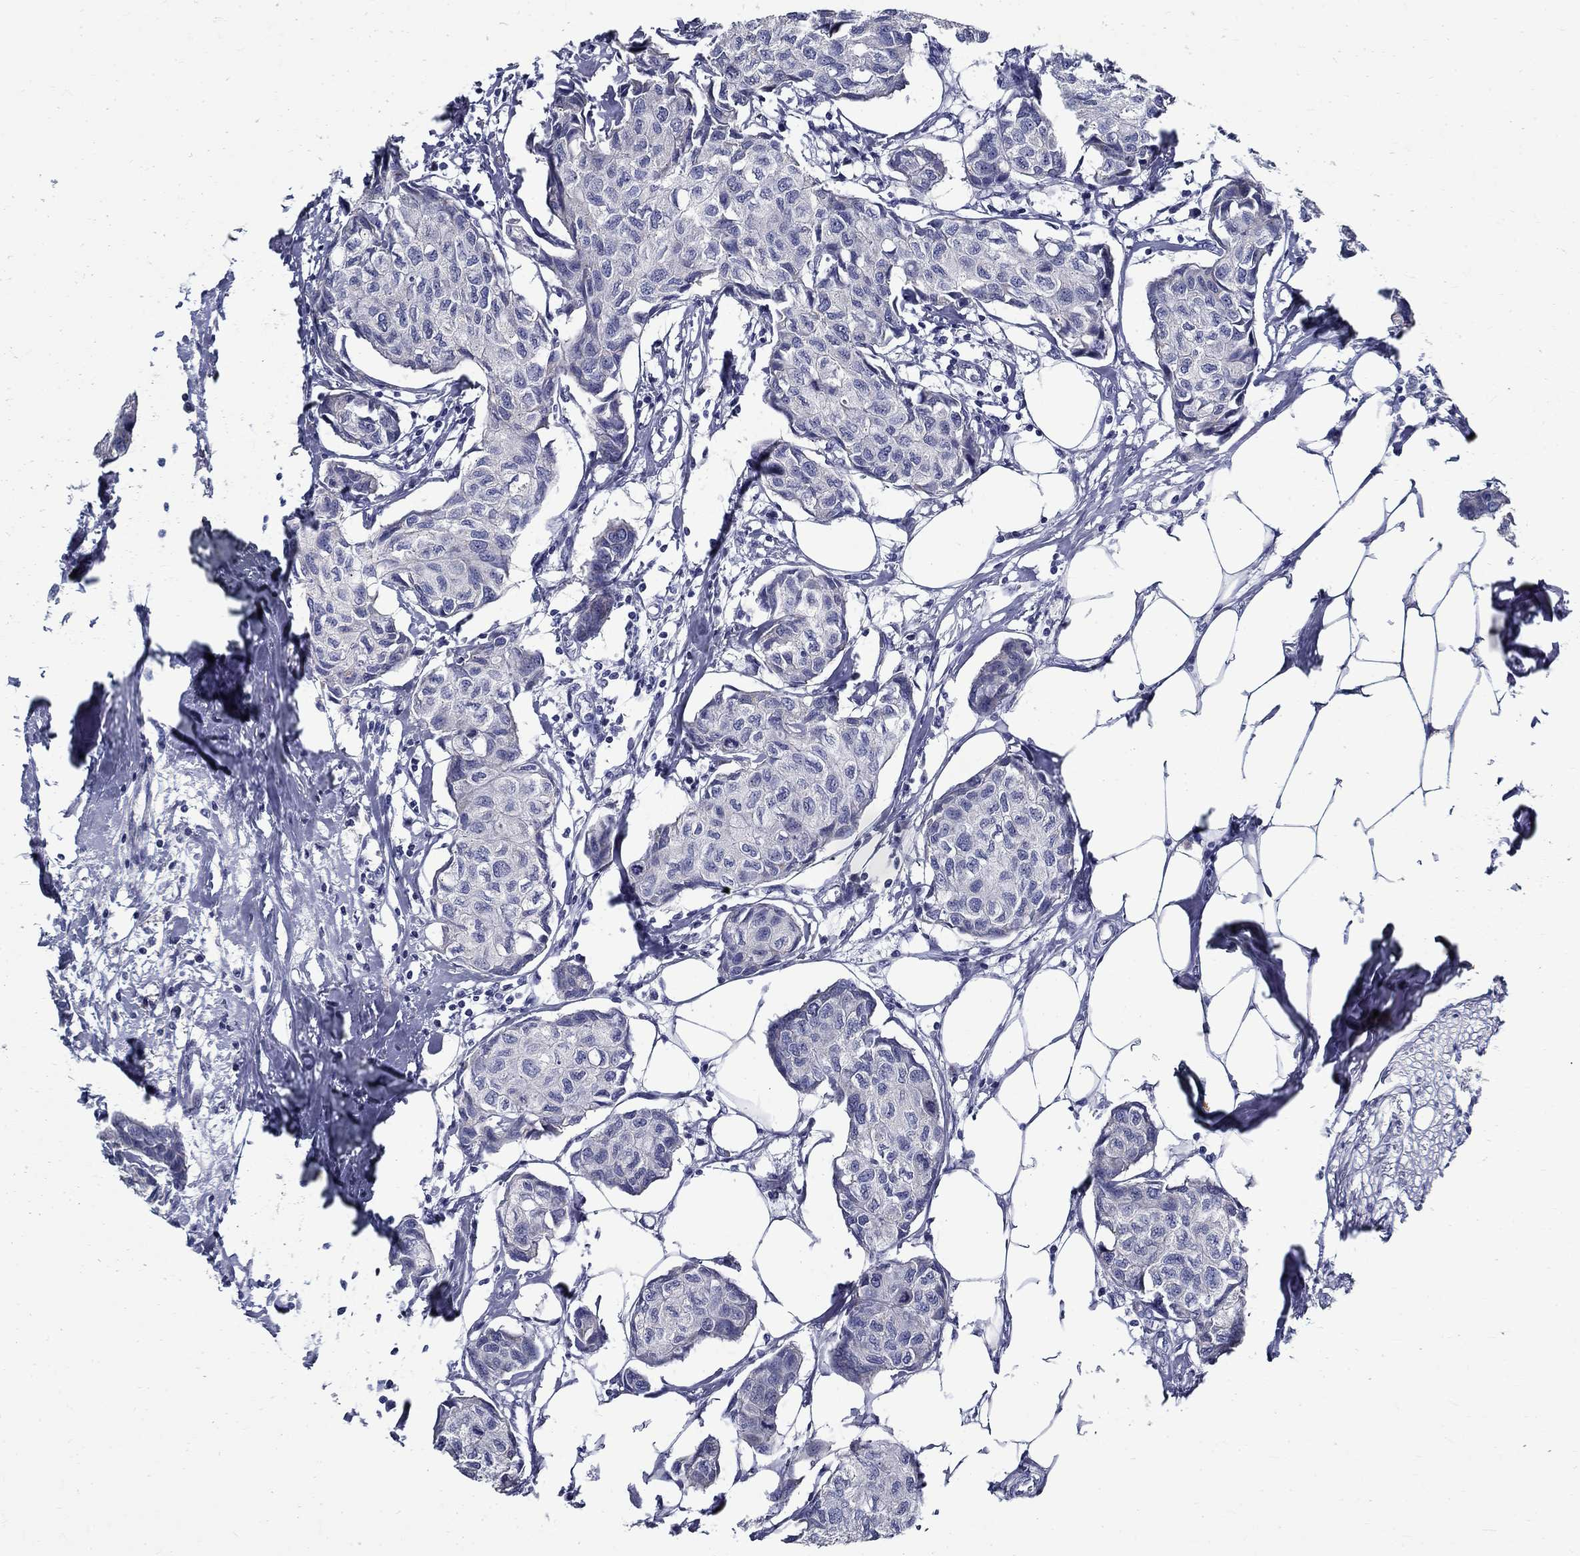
{"staining": {"intensity": "negative", "quantity": "none", "location": "none"}, "tissue": "breast cancer", "cell_type": "Tumor cells", "image_type": "cancer", "snomed": [{"axis": "morphology", "description": "Duct carcinoma"}, {"axis": "topography", "description": "Breast"}], "caption": "High power microscopy histopathology image of an immunohistochemistry micrograph of breast cancer (infiltrating ductal carcinoma), revealing no significant positivity in tumor cells.", "gene": "TGM4", "patient": {"sex": "female", "age": 80}}